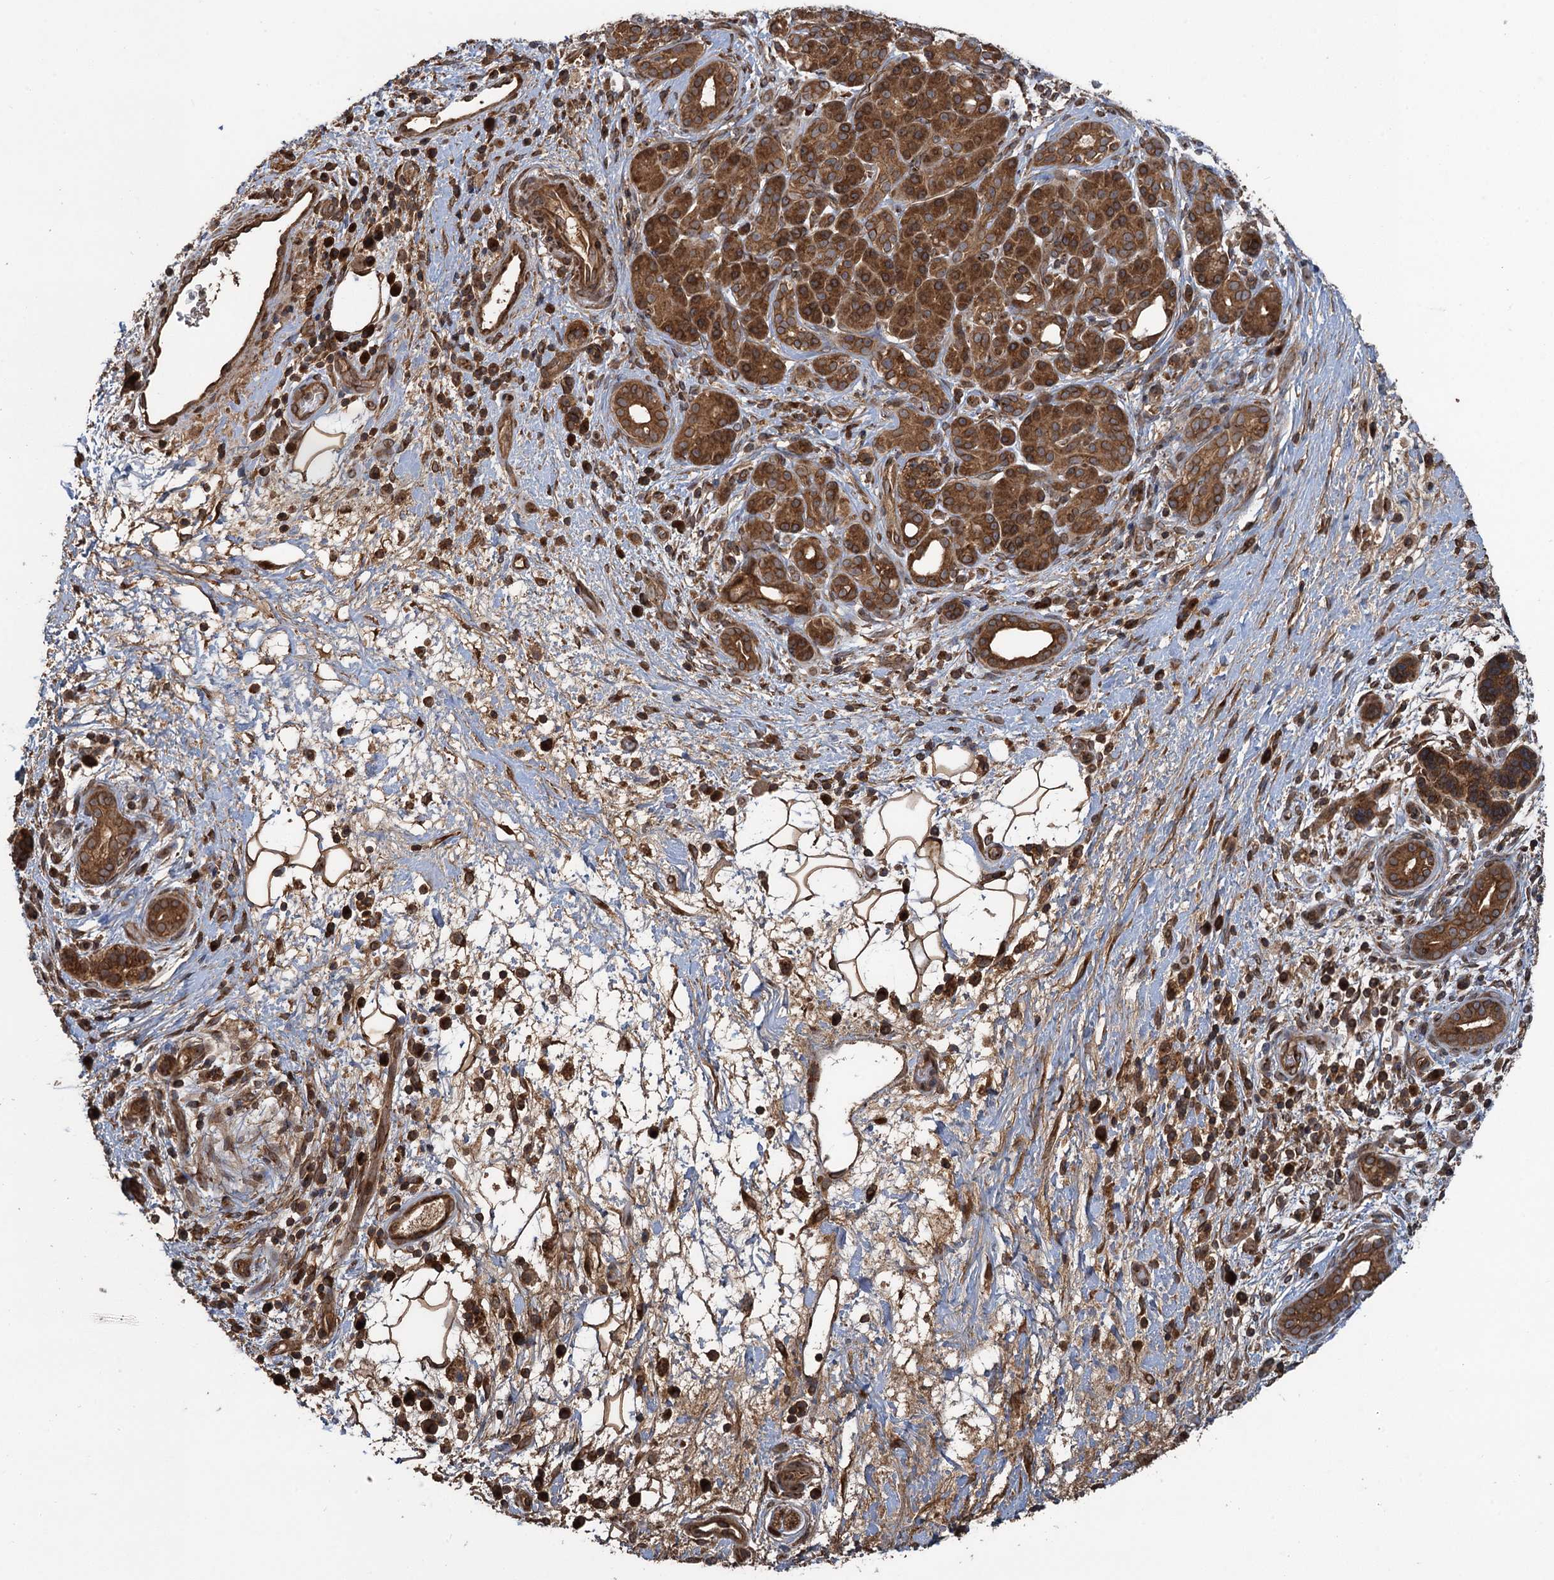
{"staining": {"intensity": "strong", "quantity": ">75%", "location": "cytoplasmic/membranous"}, "tissue": "pancreatic cancer", "cell_type": "Tumor cells", "image_type": "cancer", "snomed": [{"axis": "morphology", "description": "Adenocarcinoma, NOS"}, {"axis": "topography", "description": "Pancreas"}], "caption": "Immunohistochemistry of adenocarcinoma (pancreatic) reveals high levels of strong cytoplasmic/membranous positivity in approximately >75% of tumor cells.", "gene": "GLE1", "patient": {"sex": "male", "age": 78}}